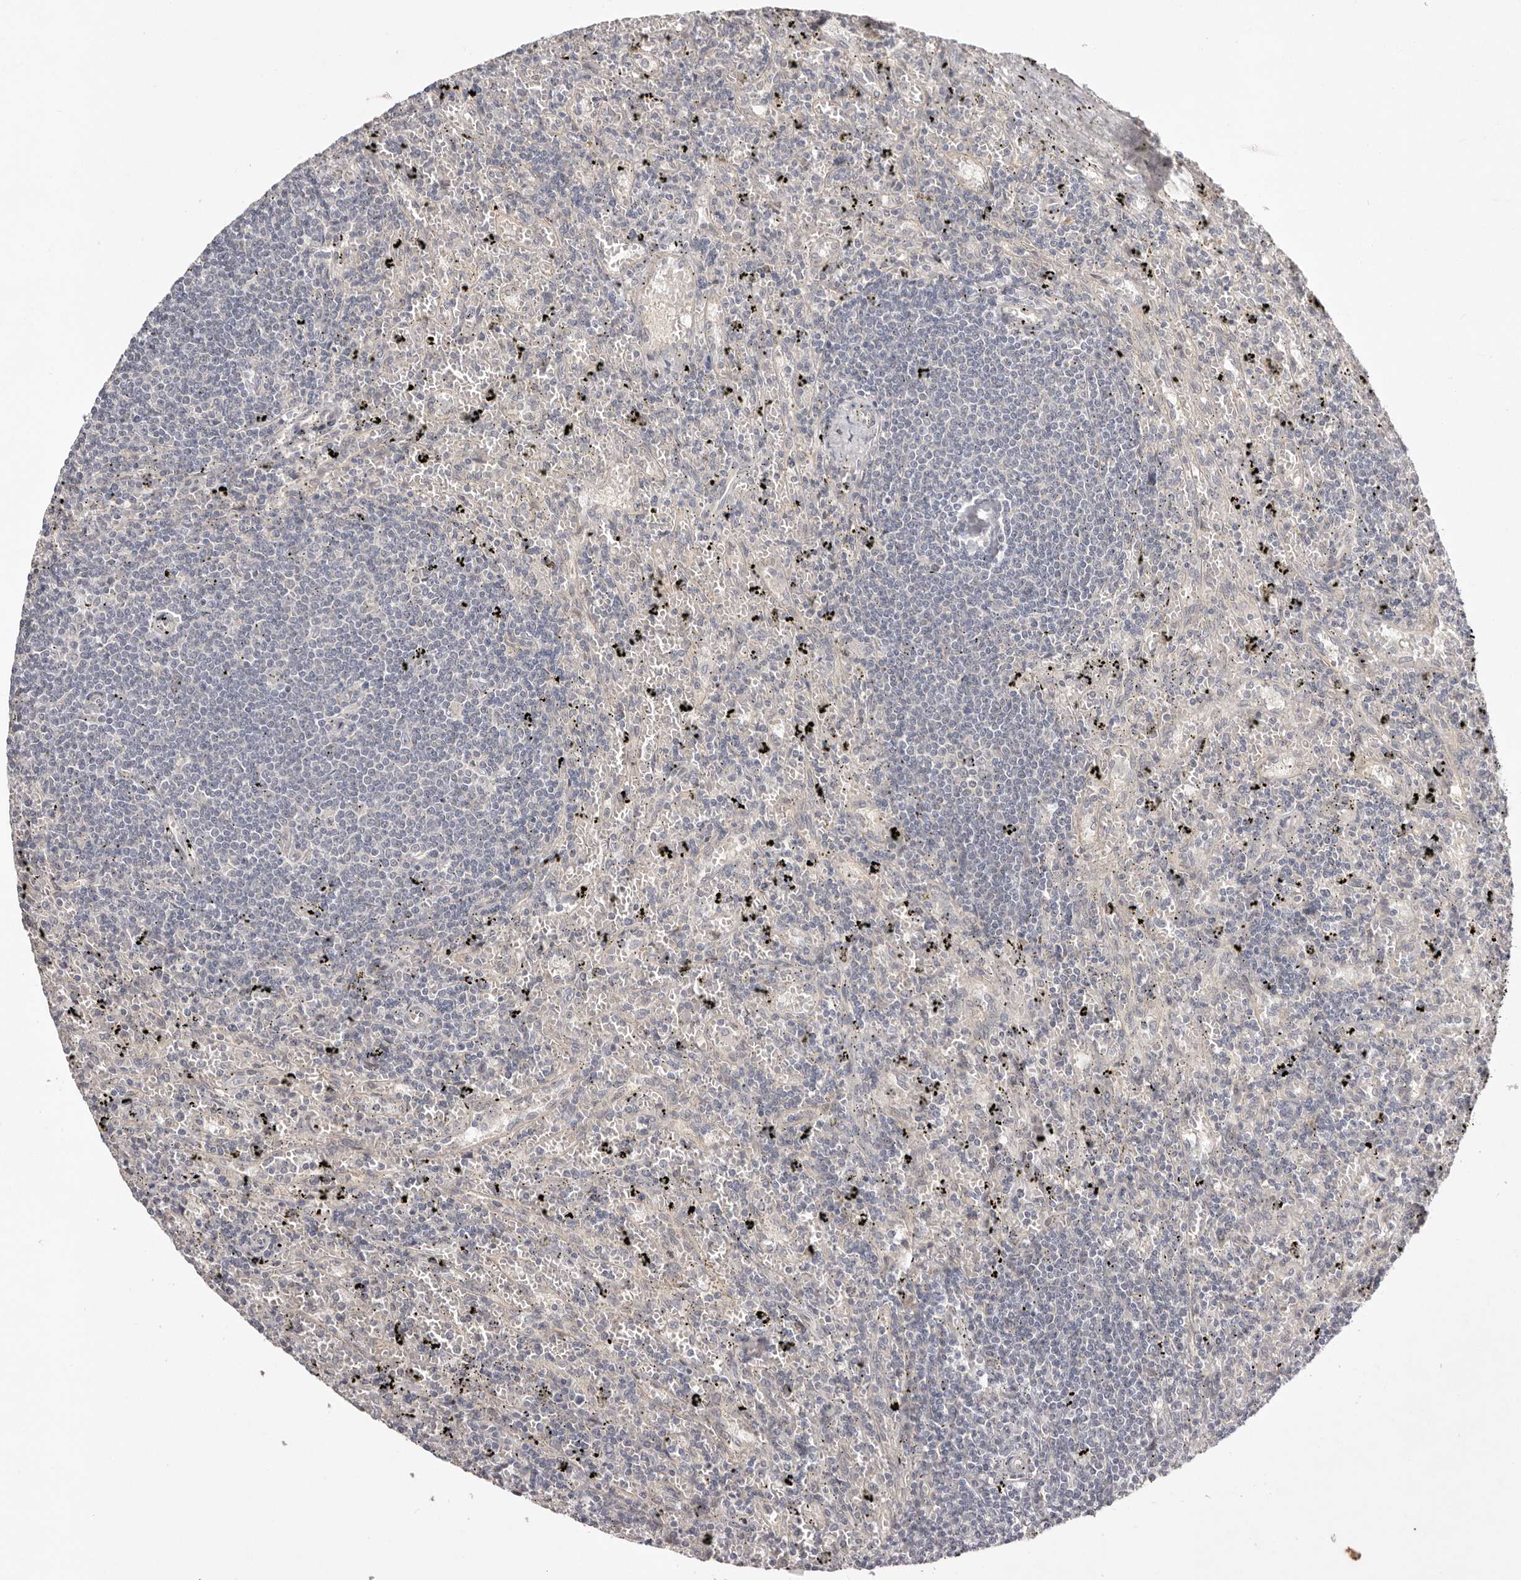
{"staining": {"intensity": "negative", "quantity": "none", "location": "none"}, "tissue": "lymphoma", "cell_type": "Tumor cells", "image_type": "cancer", "snomed": [{"axis": "morphology", "description": "Malignant lymphoma, non-Hodgkin's type, Low grade"}, {"axis": "topography", "description": "Spleen"}], "caption": "High magnification brightfield microscopy of lymphoma stained with DAB (3,3'-diaminobenzidine) (brown) and counterstained with hematoxylin (blue): tumor cells show no significant positivity.", "gene": "NSUN4", "patient": {"sex": "male", "age": 76}}